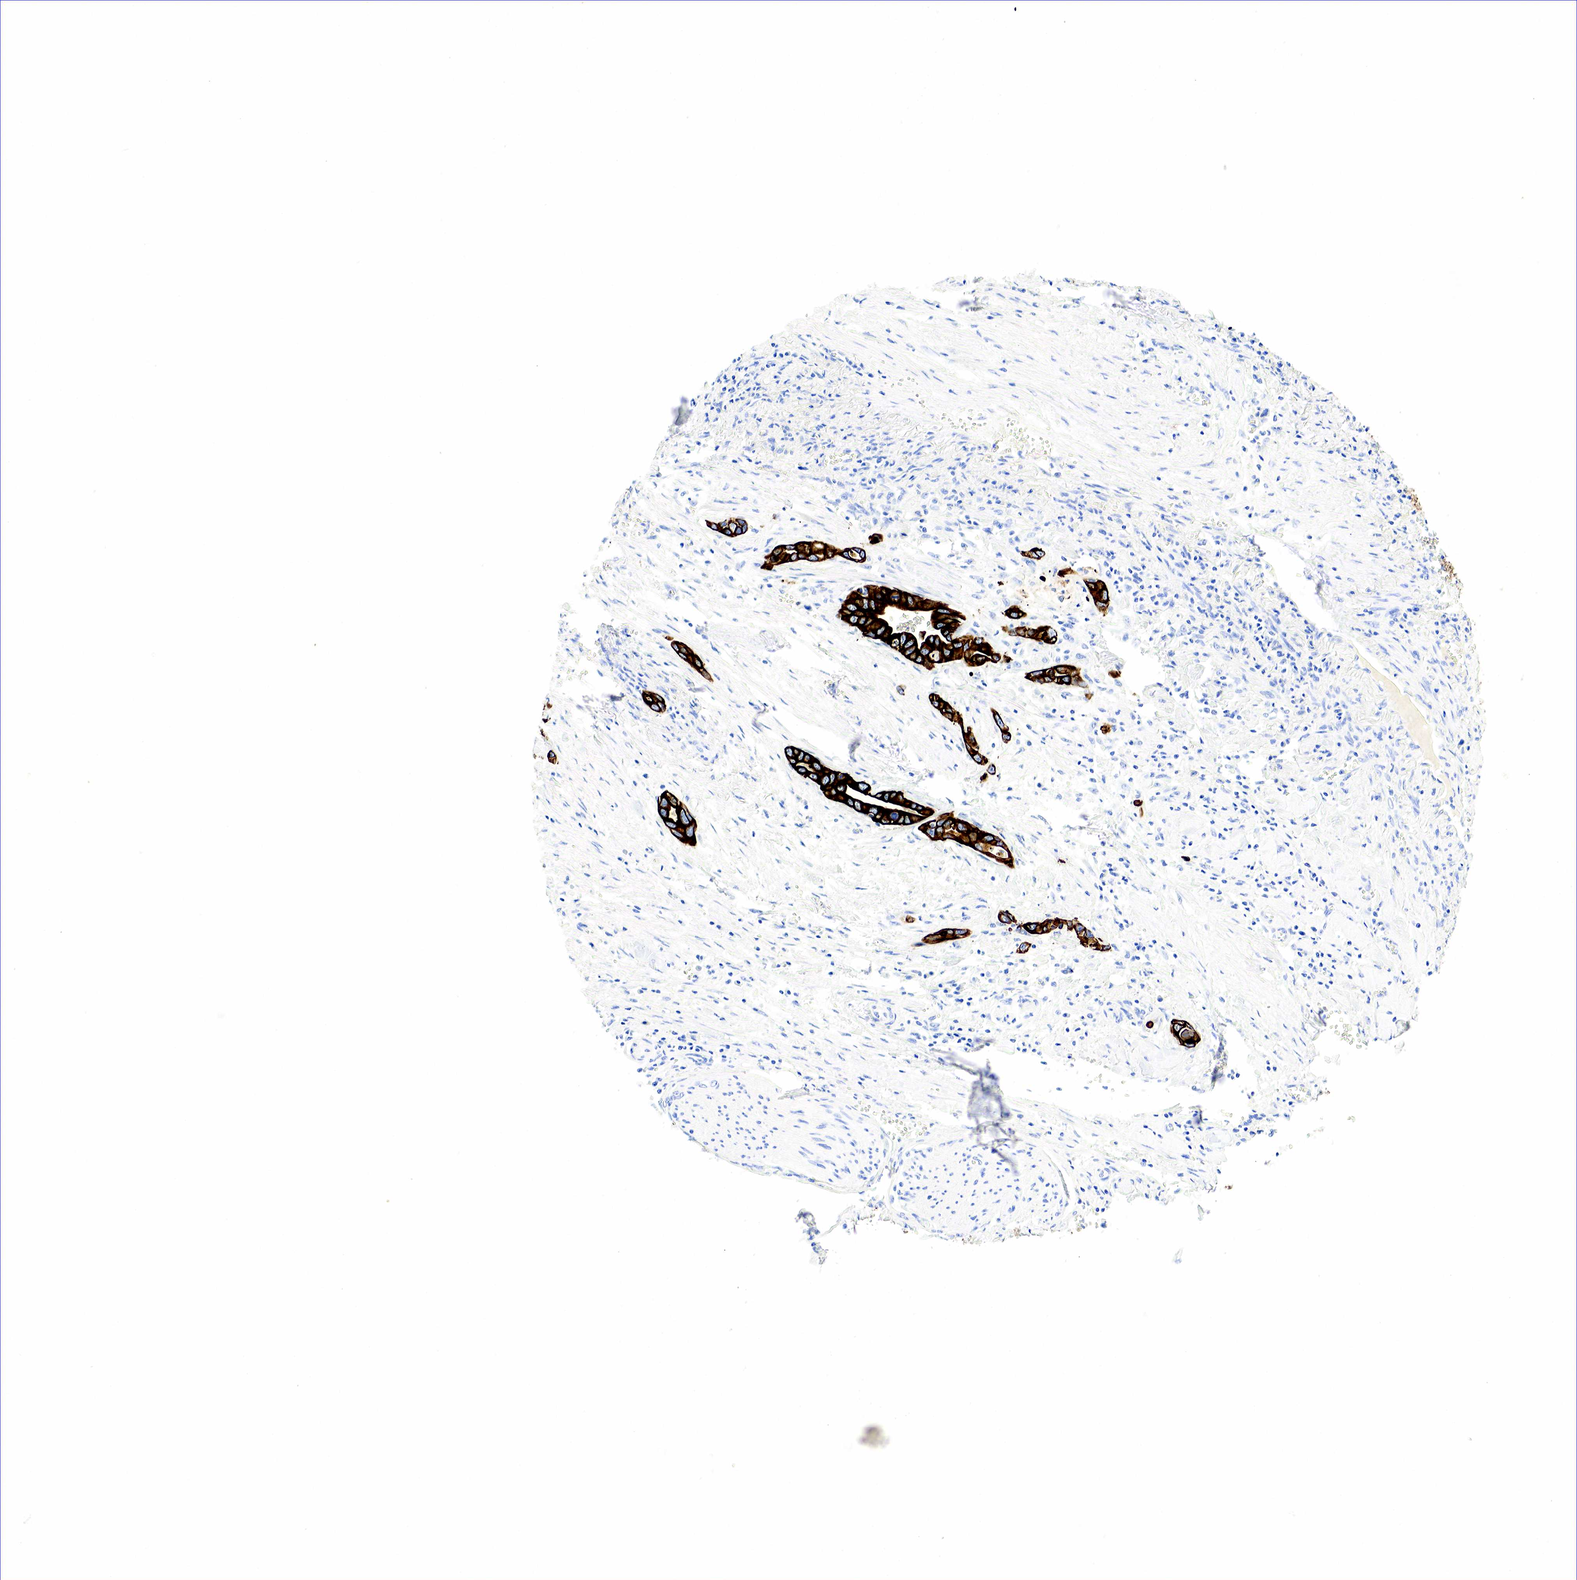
{"staining": {"intensity": "strong", "quantity": ">75%", "location": "cytoplasmic/membranous"}, "tissue": "pancreatic cancer", "cell_type": "Tumor cells", "image_type": "cancer", "snomed": [{"axis": "morphology", "description": "Adenocarcinoma, NOS"}, {"axis": "topography", "description": "Pancreas"}], "caption": "The photomicrograph exhibits immunohistochemical staining of pancreatic cancer. There is strong cytoplasmic/membranous expression is appreciated in approximately >75% of tumor cells.", "gene": "KRT18", "patient": {"sex": "male", "age": 69}}